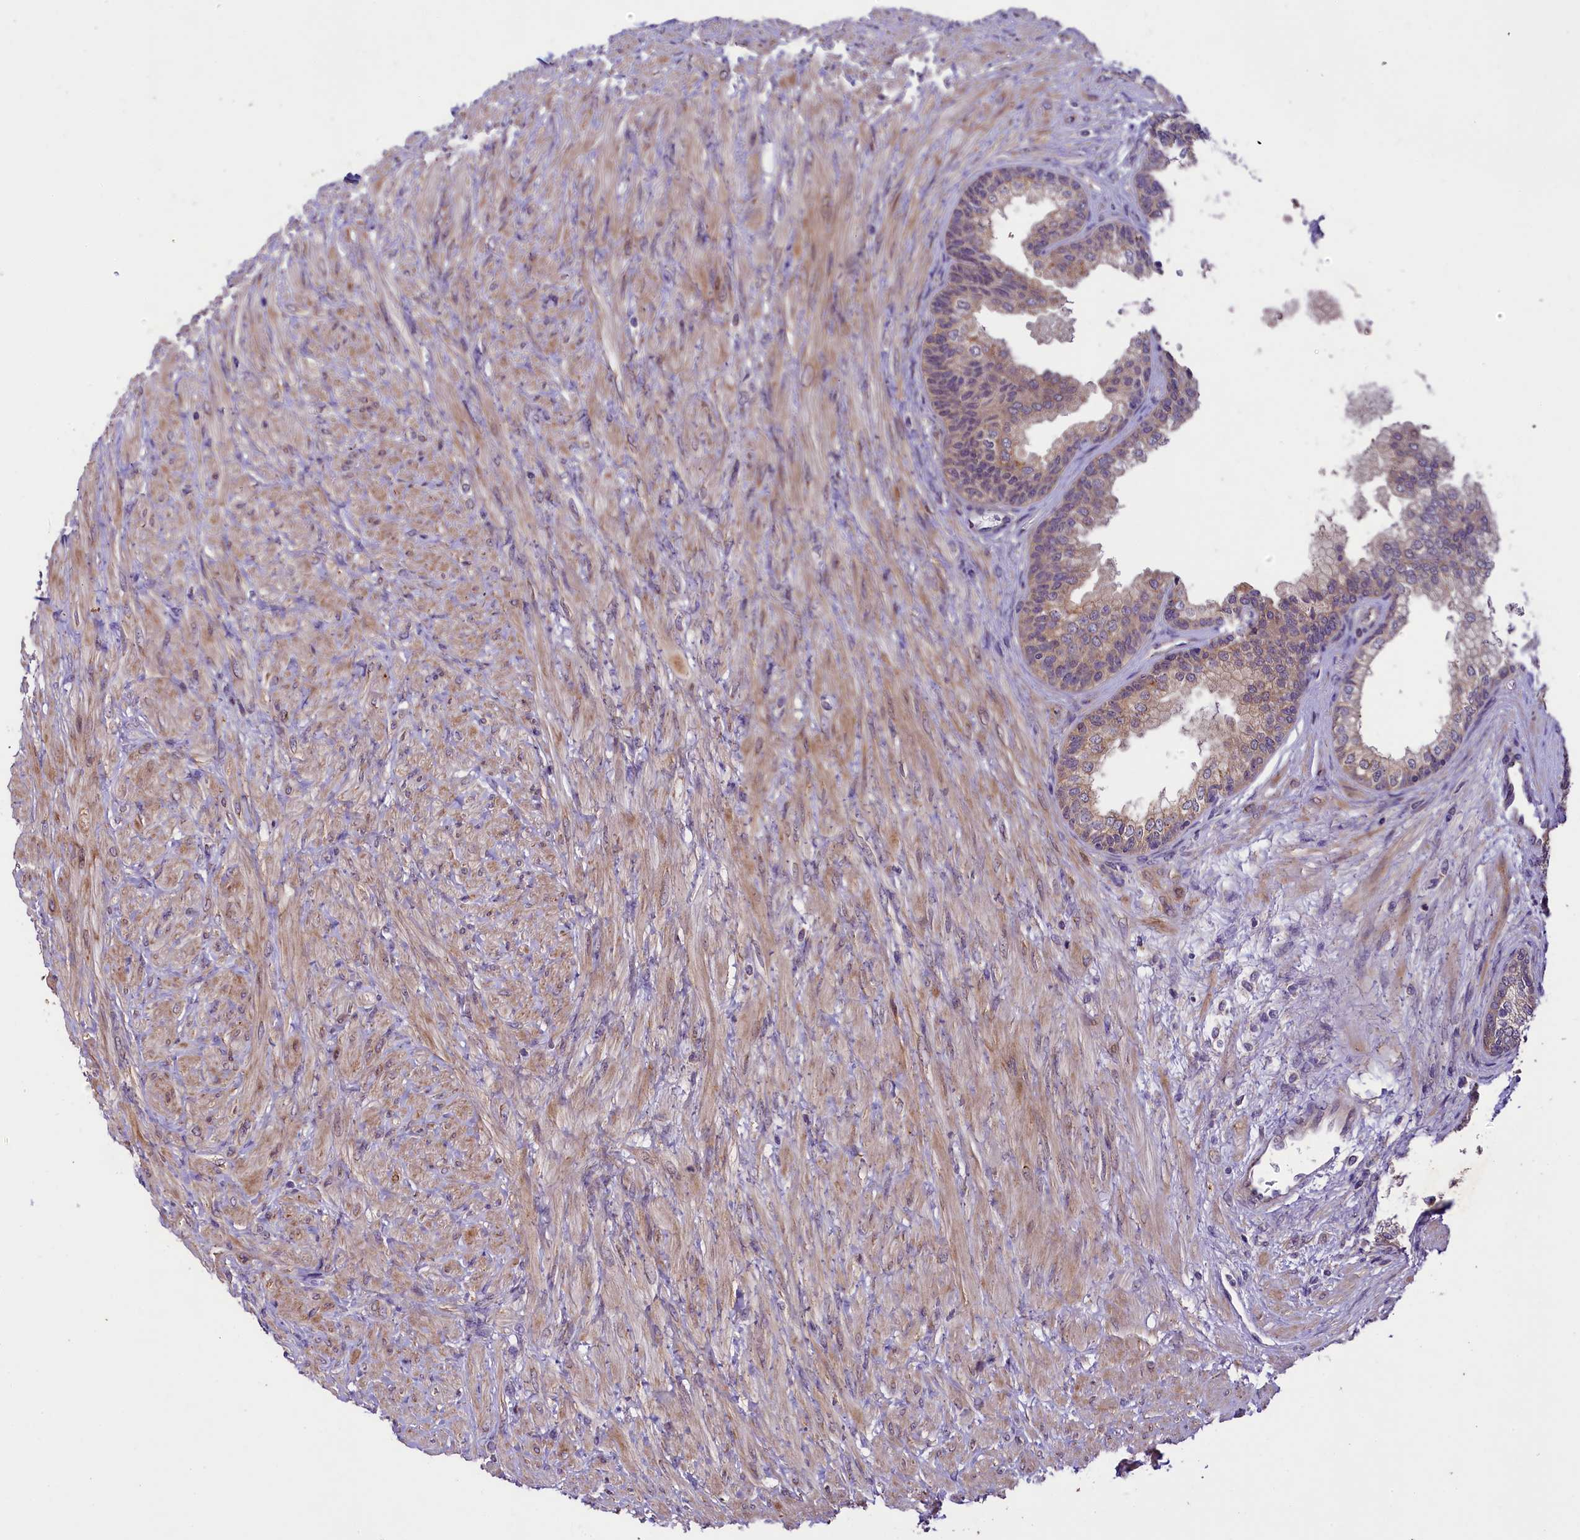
{"staining": {"intensity": "weak", "quantity": ">75%", "location": "cytoplasmic/membranous"}, "tissue": "prostate", "cell_type": "Glandular cells", "image_type": "normal", "snomed": [{"axis": "morphology", "description": "Normal tissue, NOS"}, {"axis": "topography", "description": "Prostate"}], "caption": "Protein expression analysis of normal prostate shows weak cytoplasmic/membranous staining in approximately >75% of glandular cells.", "gene": "UBXN6", "patient": {"sex": "male", "age": 76}}